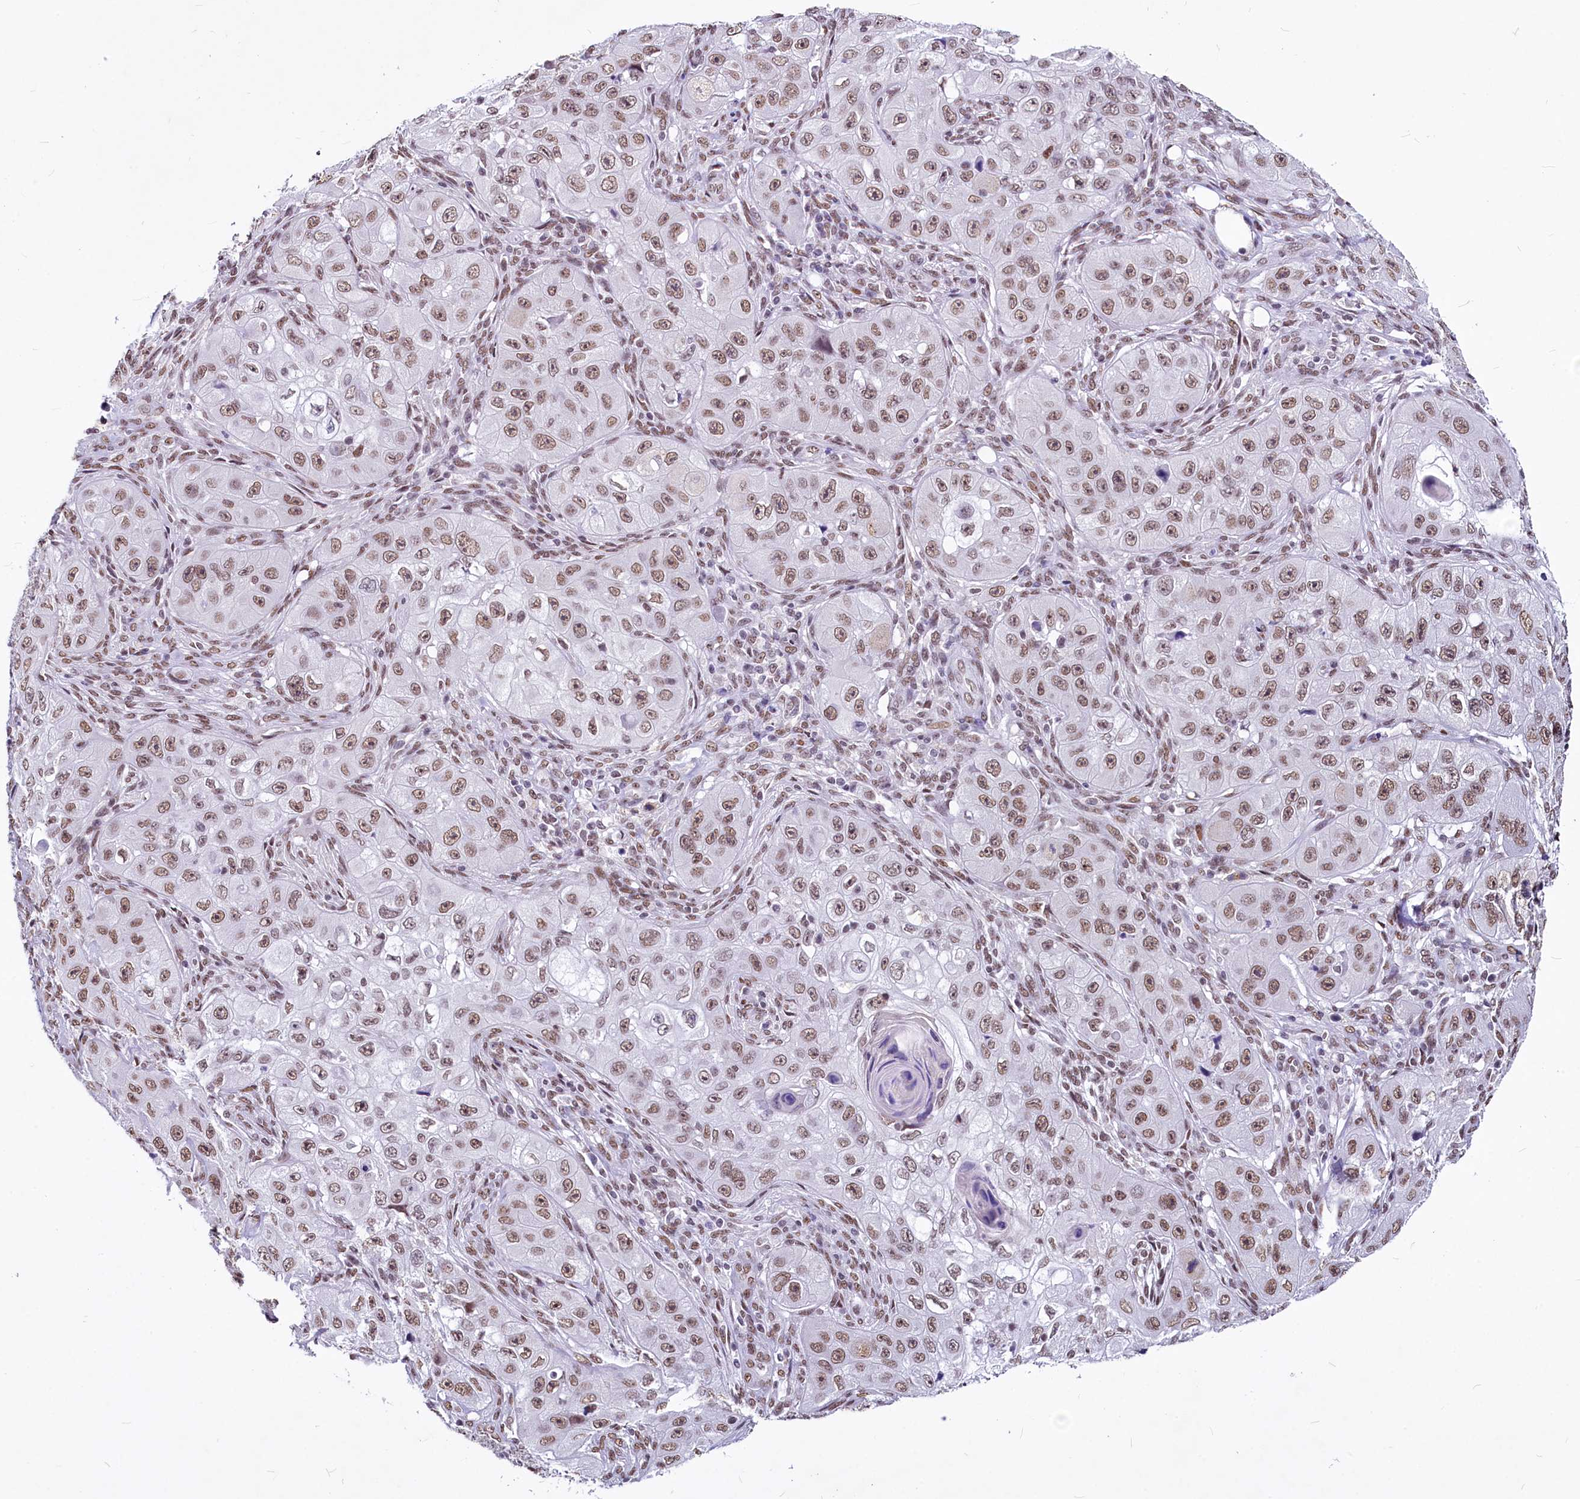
{"staining": {"intensity": "moderate", "quantity": ">75%", "location": "nuclear"}, "tissue": "skin cancer", "cell_type": "Tumor cells", "image_type": "cancer", "snomed": [{"axis": "morphology", "description": "Squamous cell carcinoma, NOS"}, {"axis": "topography", "description": "Skin"}, {"axis": "topography", "description": "Subcutis"}], "caption": "Human skin squamous cell carcinoma stained with a protein marker reveals moderate staining in tumor cells.", "gene": "PARPBP", "patient": {"sex": "male", "age": 73}}